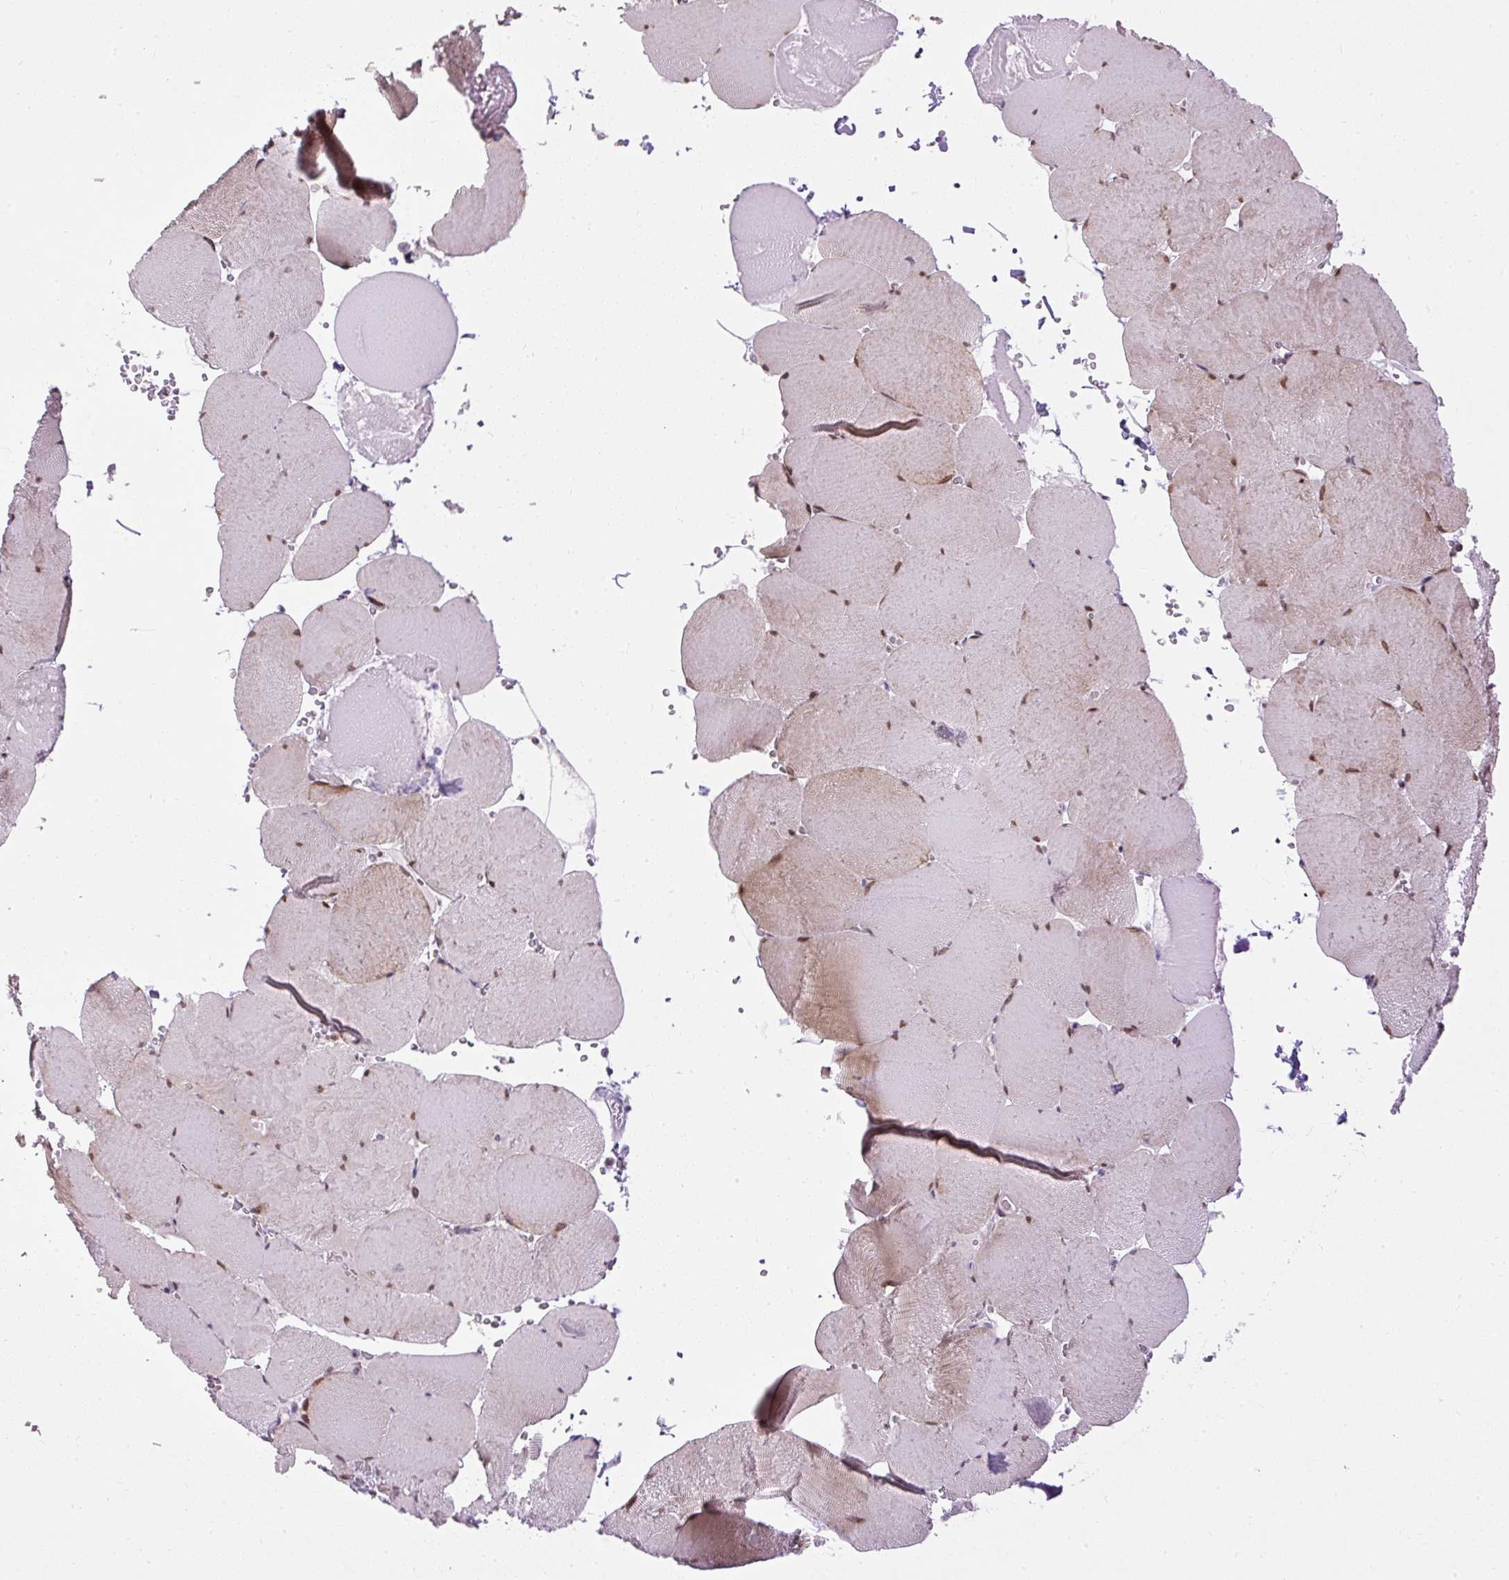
{"staining": {"intensity": "moderate", "quantity": "25%-75%", "location": "nuclear"}, "tissue": "skeletal muscle", "cell_type": "Myocytes", "image_type": "normal", "snomed": [{"axis": "morphology", "description": "Normal tissue, NOS"}, {"axis": "topography", "description": "Skeletal muscle"}, {"axis": "topography", "description": "Head-Neck"}], "caption": "Myocytes exhibit moderate nuclear positivity in approximately 25%-75% of cells in unremarkable skeletal muscle.", "gene": "ARHGEF18", "patient": {"sex": "male", "age": 66}}